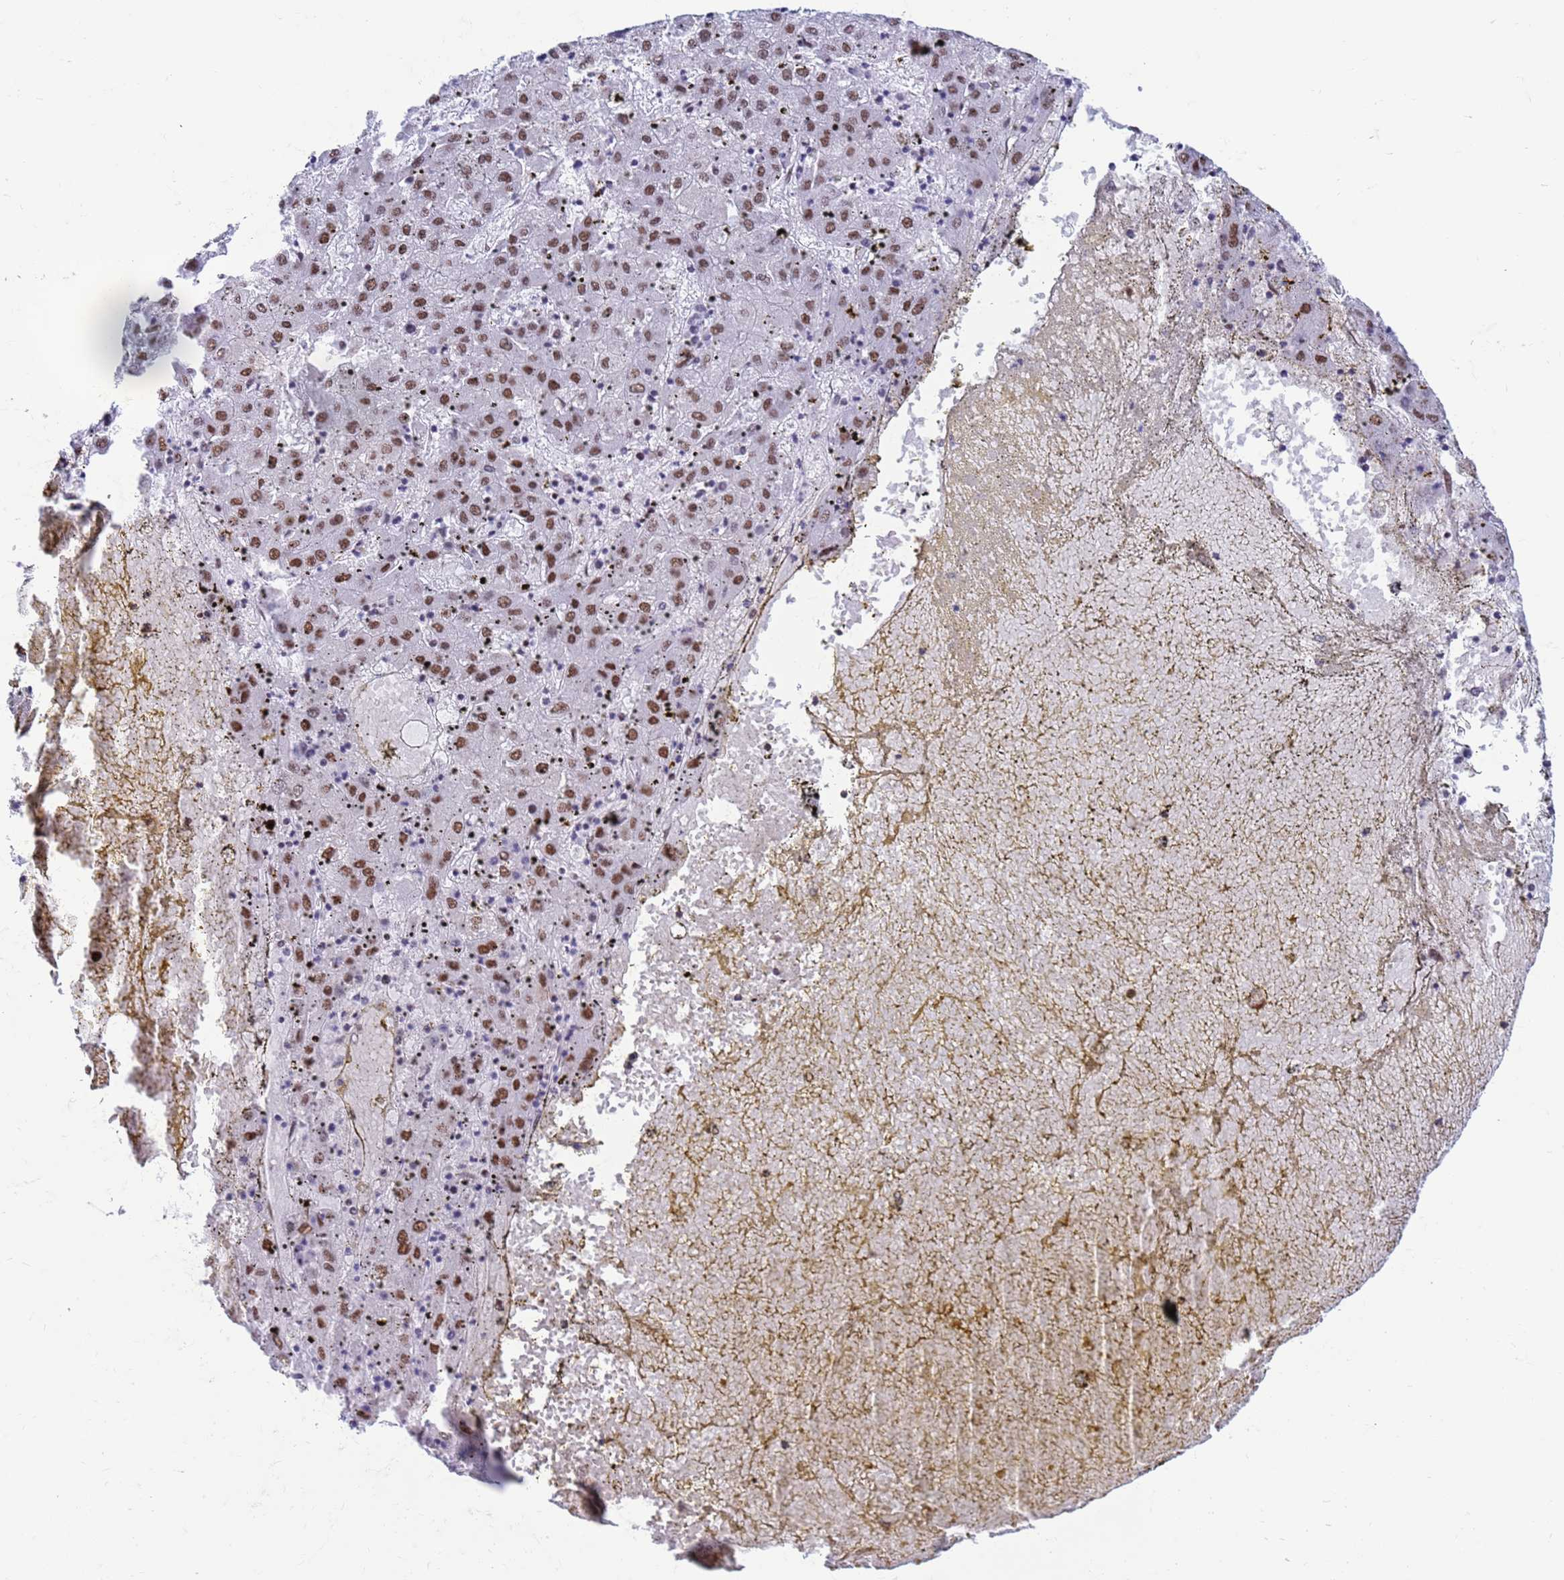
{"staining": {"intensity": "moderate", "quantity": ">75%", "location": "nuclear"}, "tissue": "liver cancer", "cell_type": "Tumor cells", "image_type": "cancer", "snomed": [{"axis": "morphology", "description": "Carcinoma, Hepatocellular, NOS"}, {"axis": "topography", "description": "Liver"}], "caption": "Immunohistochemistry photomicrograph of neoplastic tissue: hepatocellular carcinoma (liver) stained using immunohistochemistry (IHC) displays medium levels of moderate protein expression localized specifically in the nuclear of tumor cells, appearing as a nuclear brown color.", "gene": "FAM170B", "patient": {"sex": "male", "age": 72}}